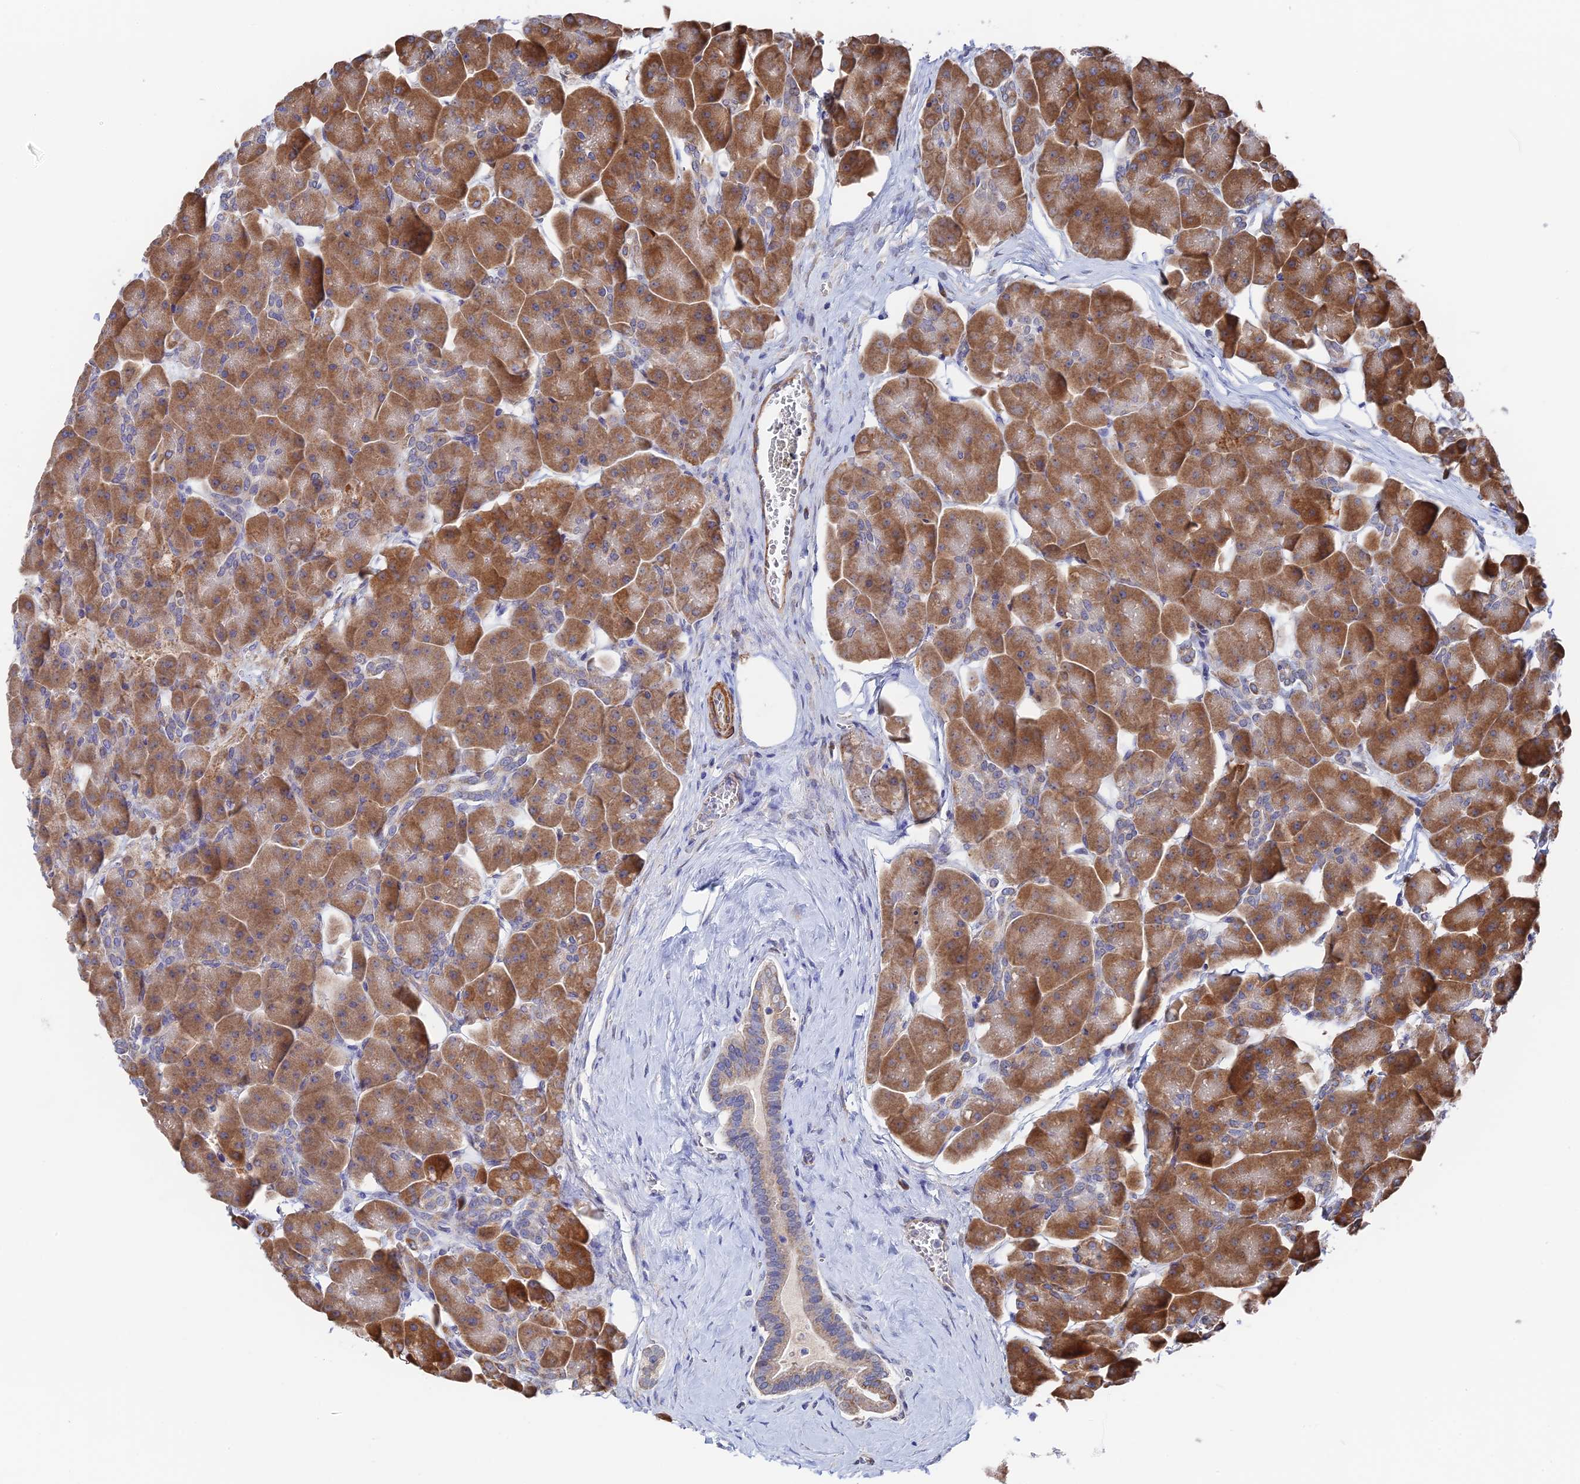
{"staining": {"intensity": "strong", "quantity": ">75%", "location": "cytoplasmic/membranous"}, "tissue": "pancreas", "cell_type": "Exocrine glandular cells", "image_type": "normal", "snomed": [{"axis": "morphology", "description": "Normal tissue, NOS"}, {"axis": "topography", "description": "Pancreas"}], "caption": "Pancreas stained with DAB (3,3'-diaminobenzidine) immunohistochemistry (IHC) exhibits high levels of strong cytoplasmic/membranous expression in about >75% of exocrine glandular cells. Nuclei are stained in blue.", "gene": "ZNF320", "patient": {"sex": "male", "age": 66}}